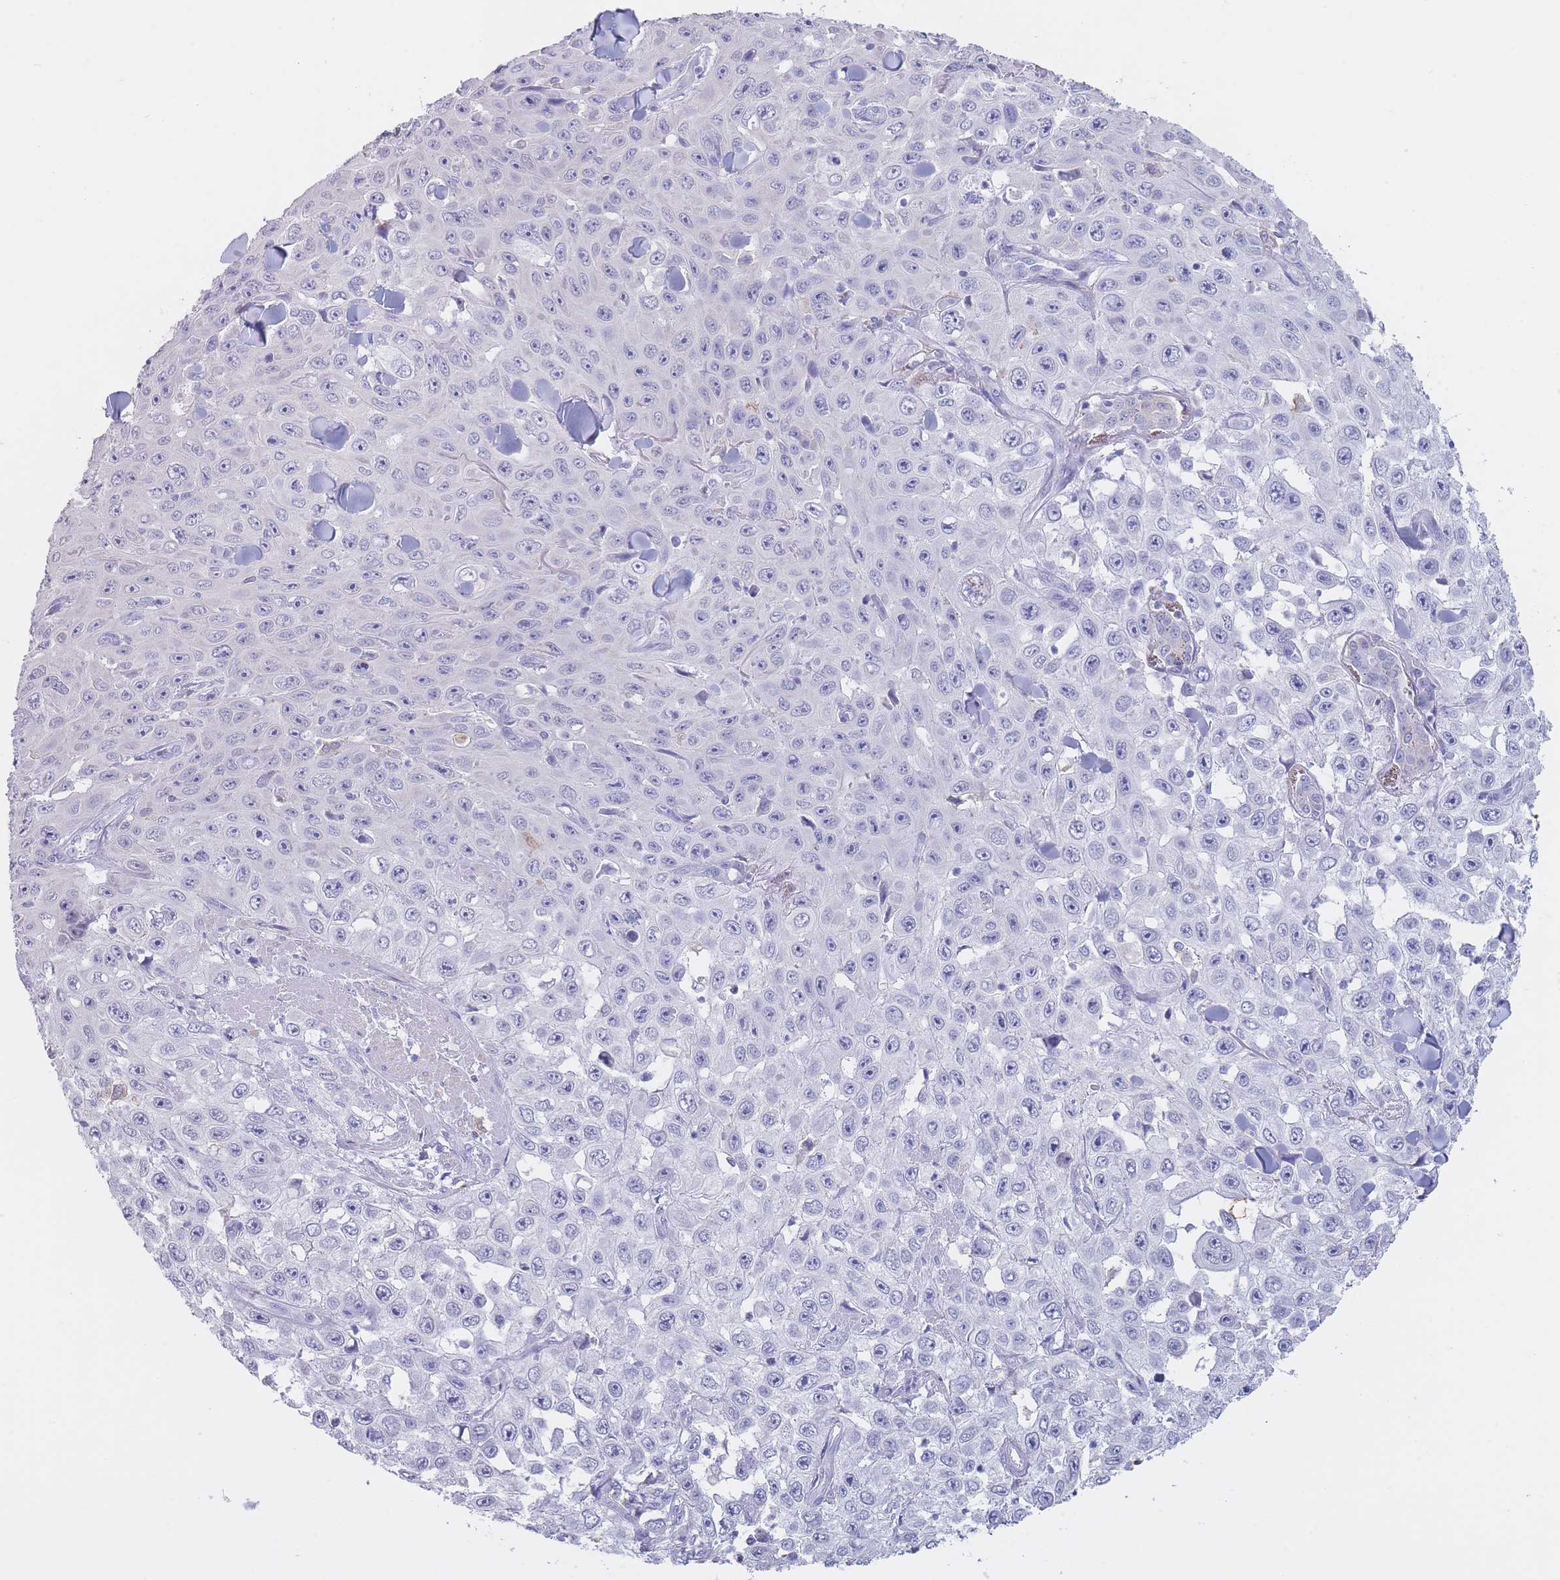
{"staining": {"intensity": "negative", "quantity": "none", "location": "none"}, "tissue": "skin cancer", "cell_type": "Tumor cells", "image_type": "cancer", "snomed": [{"axis": "morphology", "description": "Squamous cell carcinoma, NOS"}, {"axis": "topography", "description": "Skin"}], "caption": "The micrograph demonstrates no staining of tumor cells in squamous cell carcinoma (skin).", "gene": "CD37", "patient": {"sex": "male", "age": 82}}